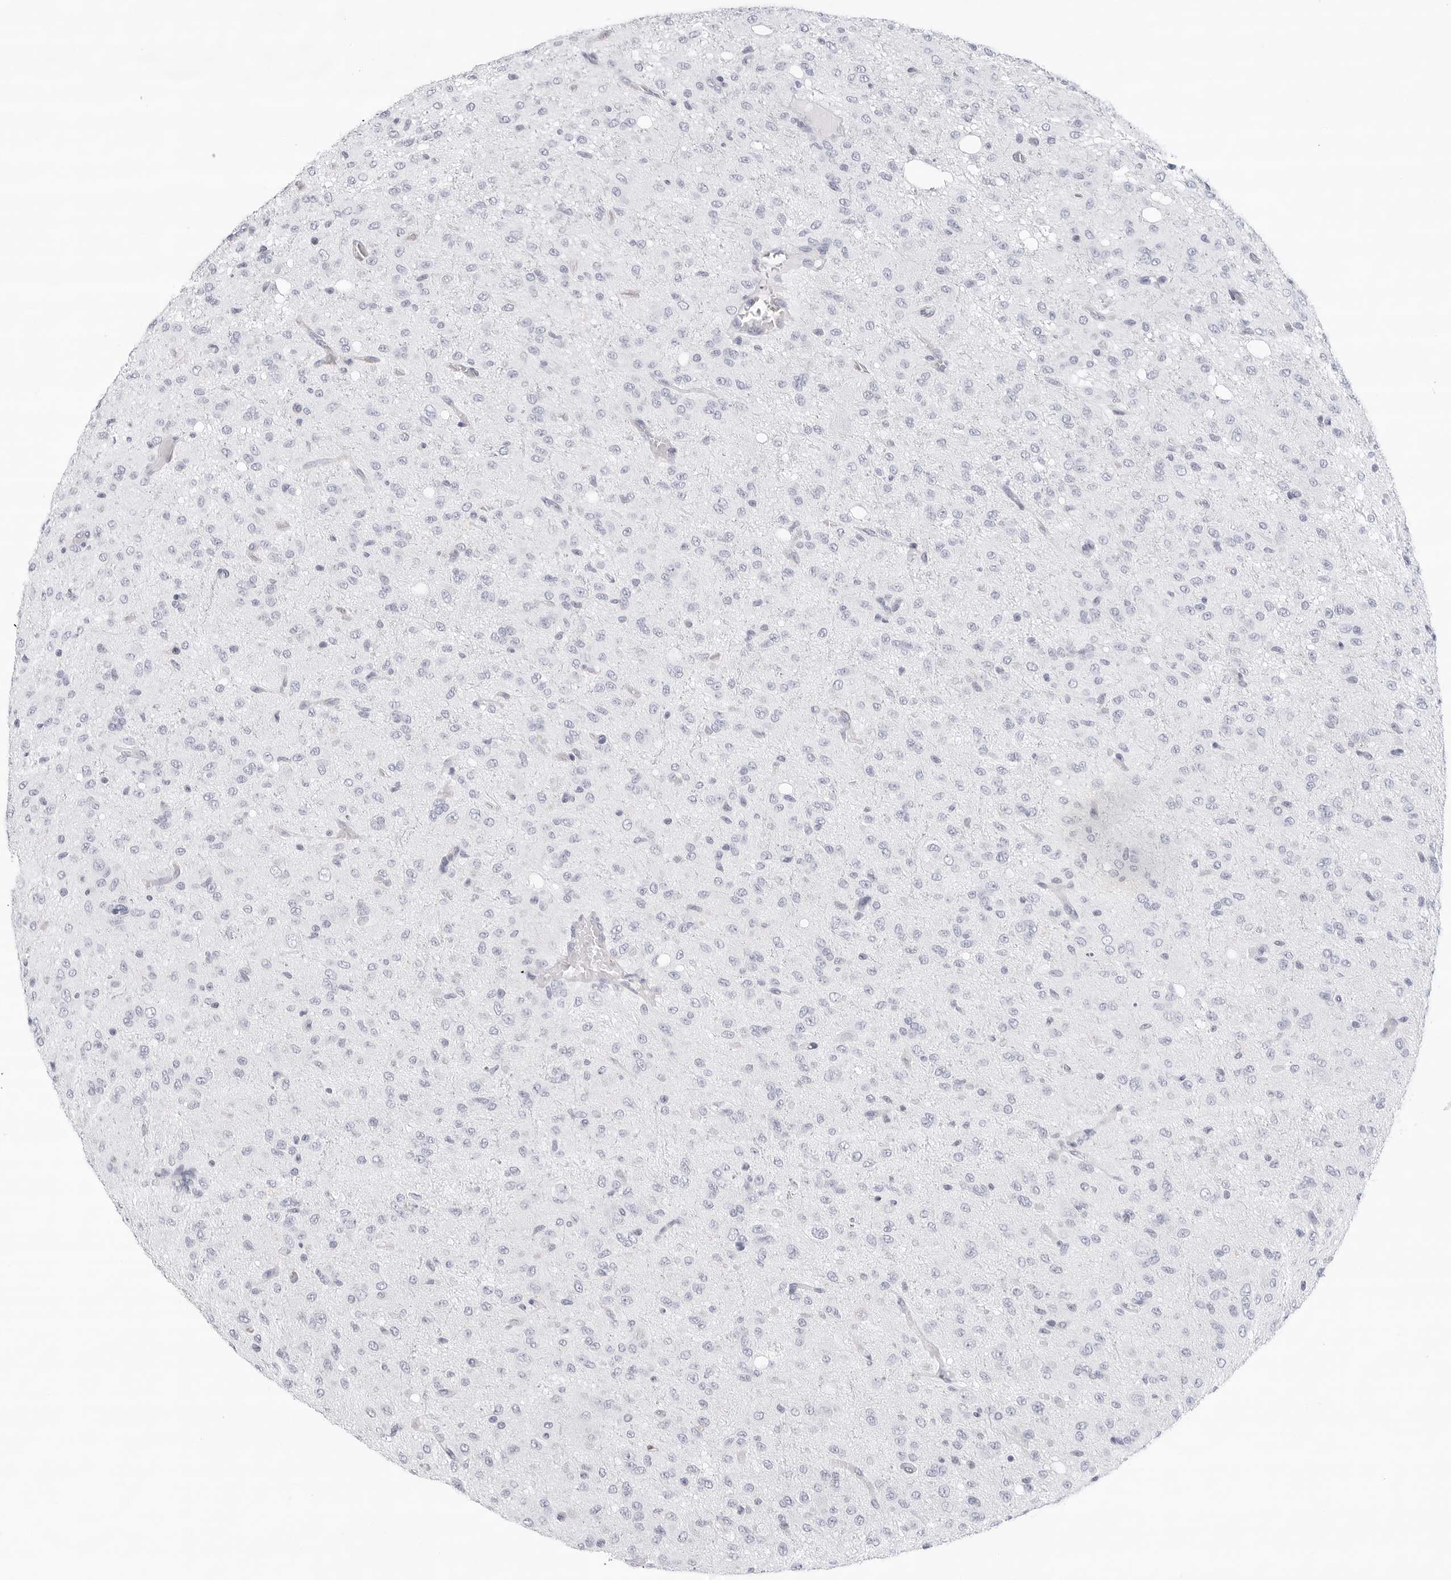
{"staining": {"intensity": "negative", "quantity": "none", "location": "none"}, "tissue": "glioma", "cell_type": "Tumor cells", "image_type": "cancer", "snomed": [{"axis": "morphology", "description": "Glioma, malignant, High grade"}, {"axis": "topography", "description": "Brain"}], "caption": "Malignant glioma (high-grade) was stained to show a protein in brown. There is no significant staining in tumor cells.", "gene": "SLC19A1", "patient": {"sex": "female", "age": 59}}